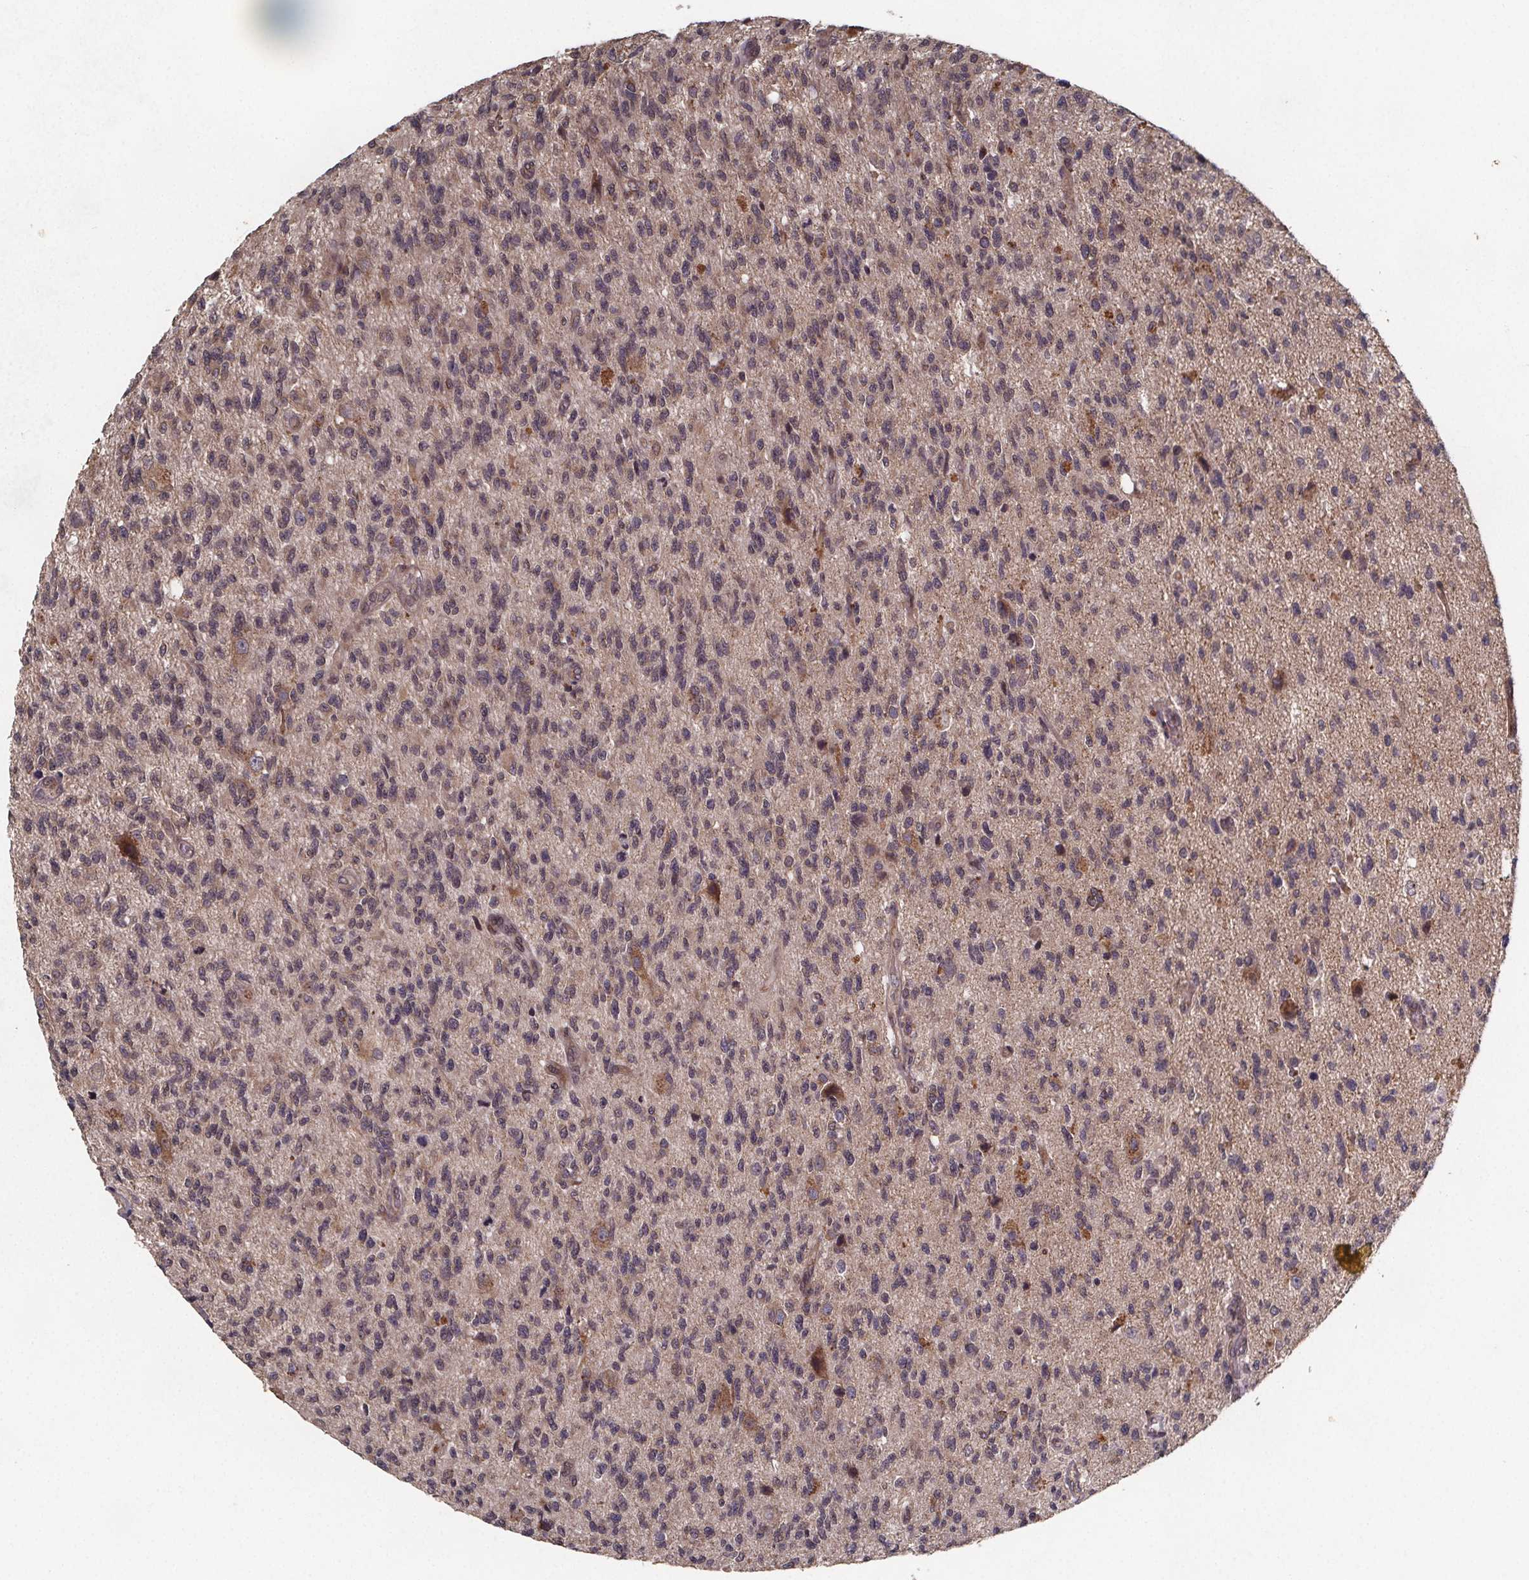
{"staining": {"intensity": "weak", "quantity": "25%-75%", "location": "cytoplasmic/membranous"}, "tissue": "glioma", "cell_type": "Tumor cells", "image_type": "cancer", "snomed": [{"axis": "morphology", "description": "Glioma, malignant, High grade"}, {"axis": "topography", "description": "Brain"}], "caption": "IHC micrograph of malignant glioma (high-grade) stained for a protein (brown), which demonstrates low levels of weak cytoplasmic/membranous staining in about 25%-75% of tumor cells.", "gene": "PIERCE2", "patient": {"sex": "male", "age": 56}}